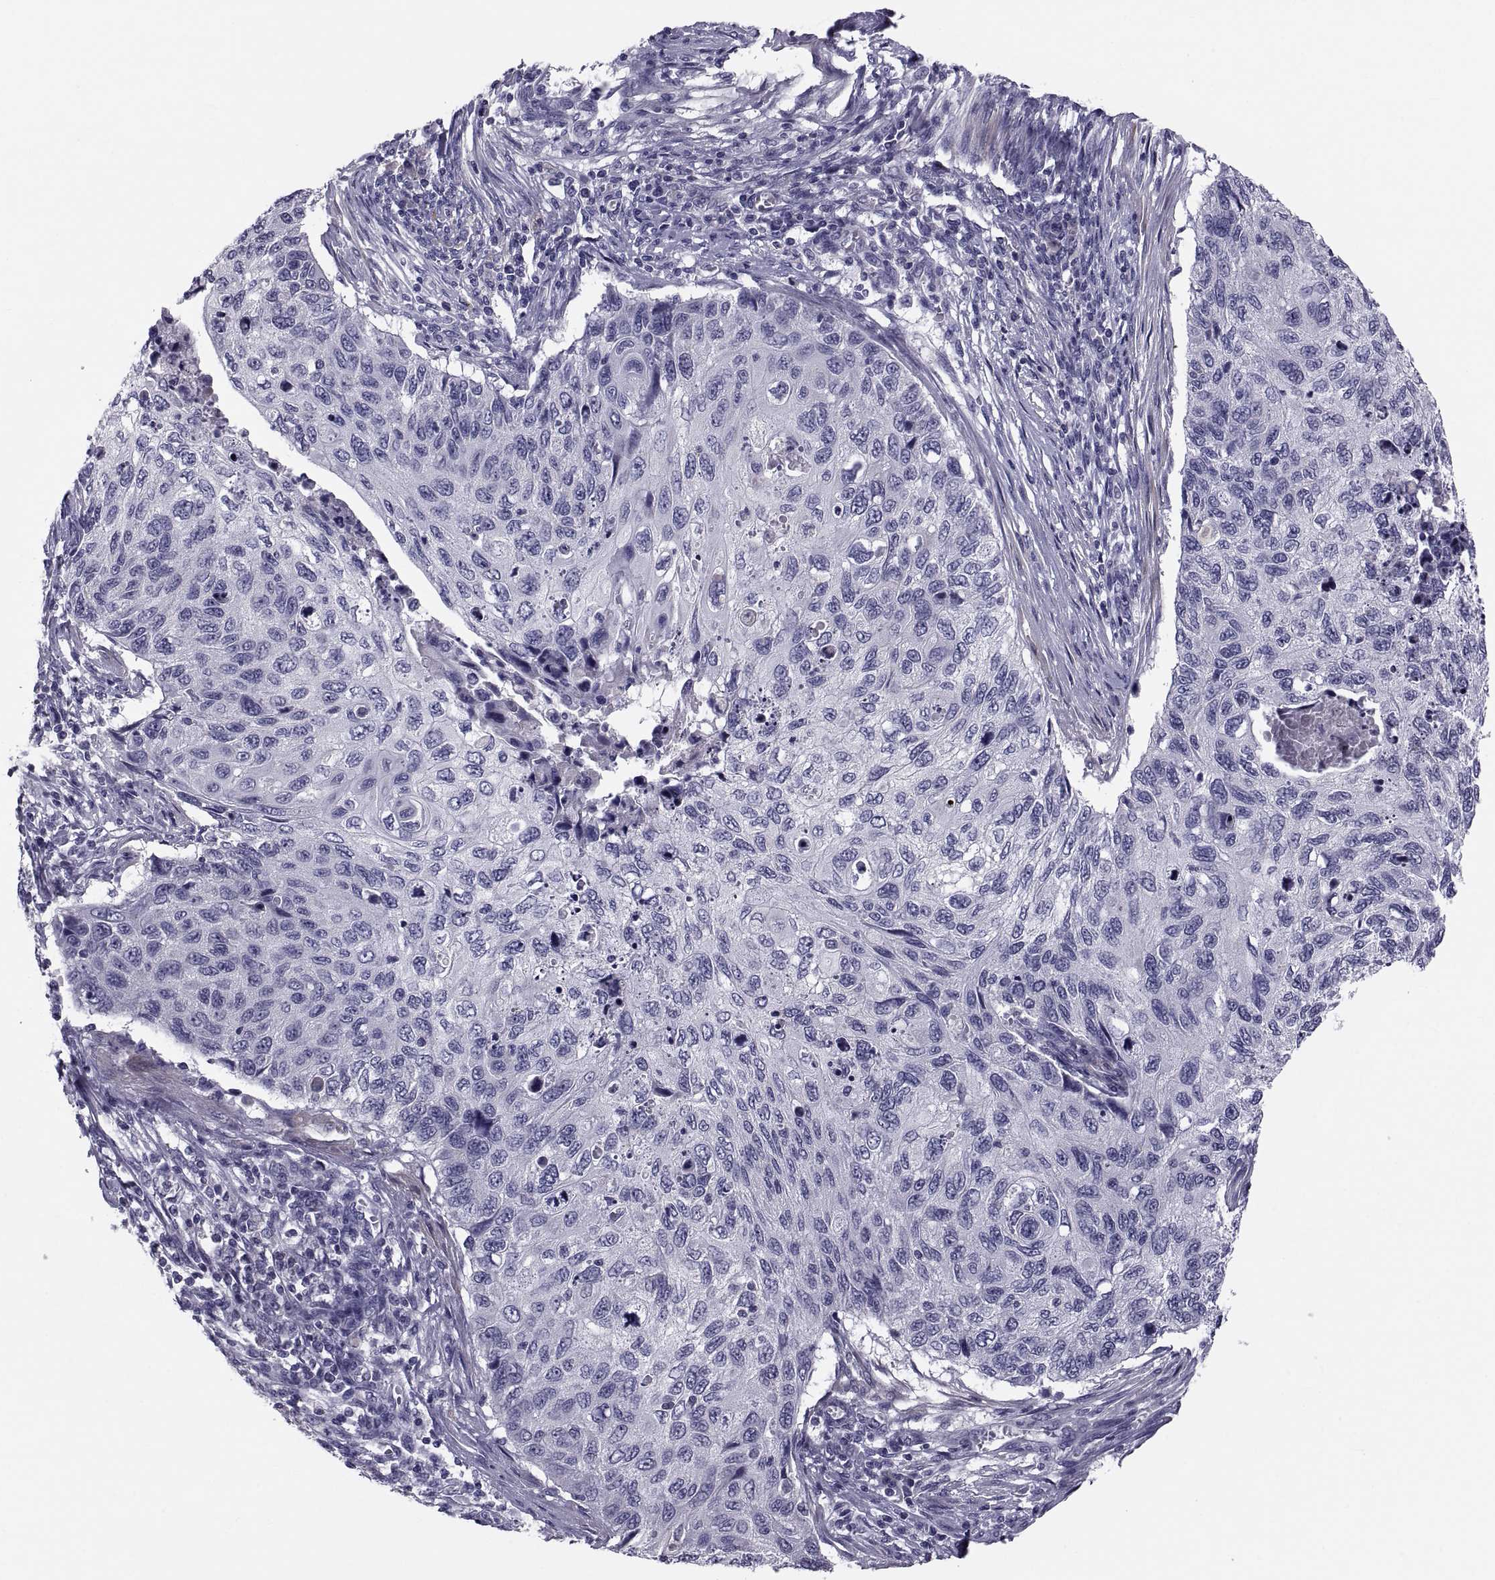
{"staining": {"intensity": "negative", "quantity": "none", "location": "none"}, "tissue": "cervical cancer", "cell_type": "Tumor cells", "image_type": "cancer", "snomed": [{"axis": "morphology", "description": "Squamous cell carcinoma, NOS"}, {"axis": "topography", "description": "Cervix"}], "caption": "Tumor cells show no significant expression in cervical cancer. Brightfield microscopy of immunohistochemistry (IHC) stained with DAB (3,3'-diaminobenzidine) (brown) and hematoxylin (blue), captured at high magnification.", "gene": "PDZRN4", "patient": {"sex": "female", "age": 70}}